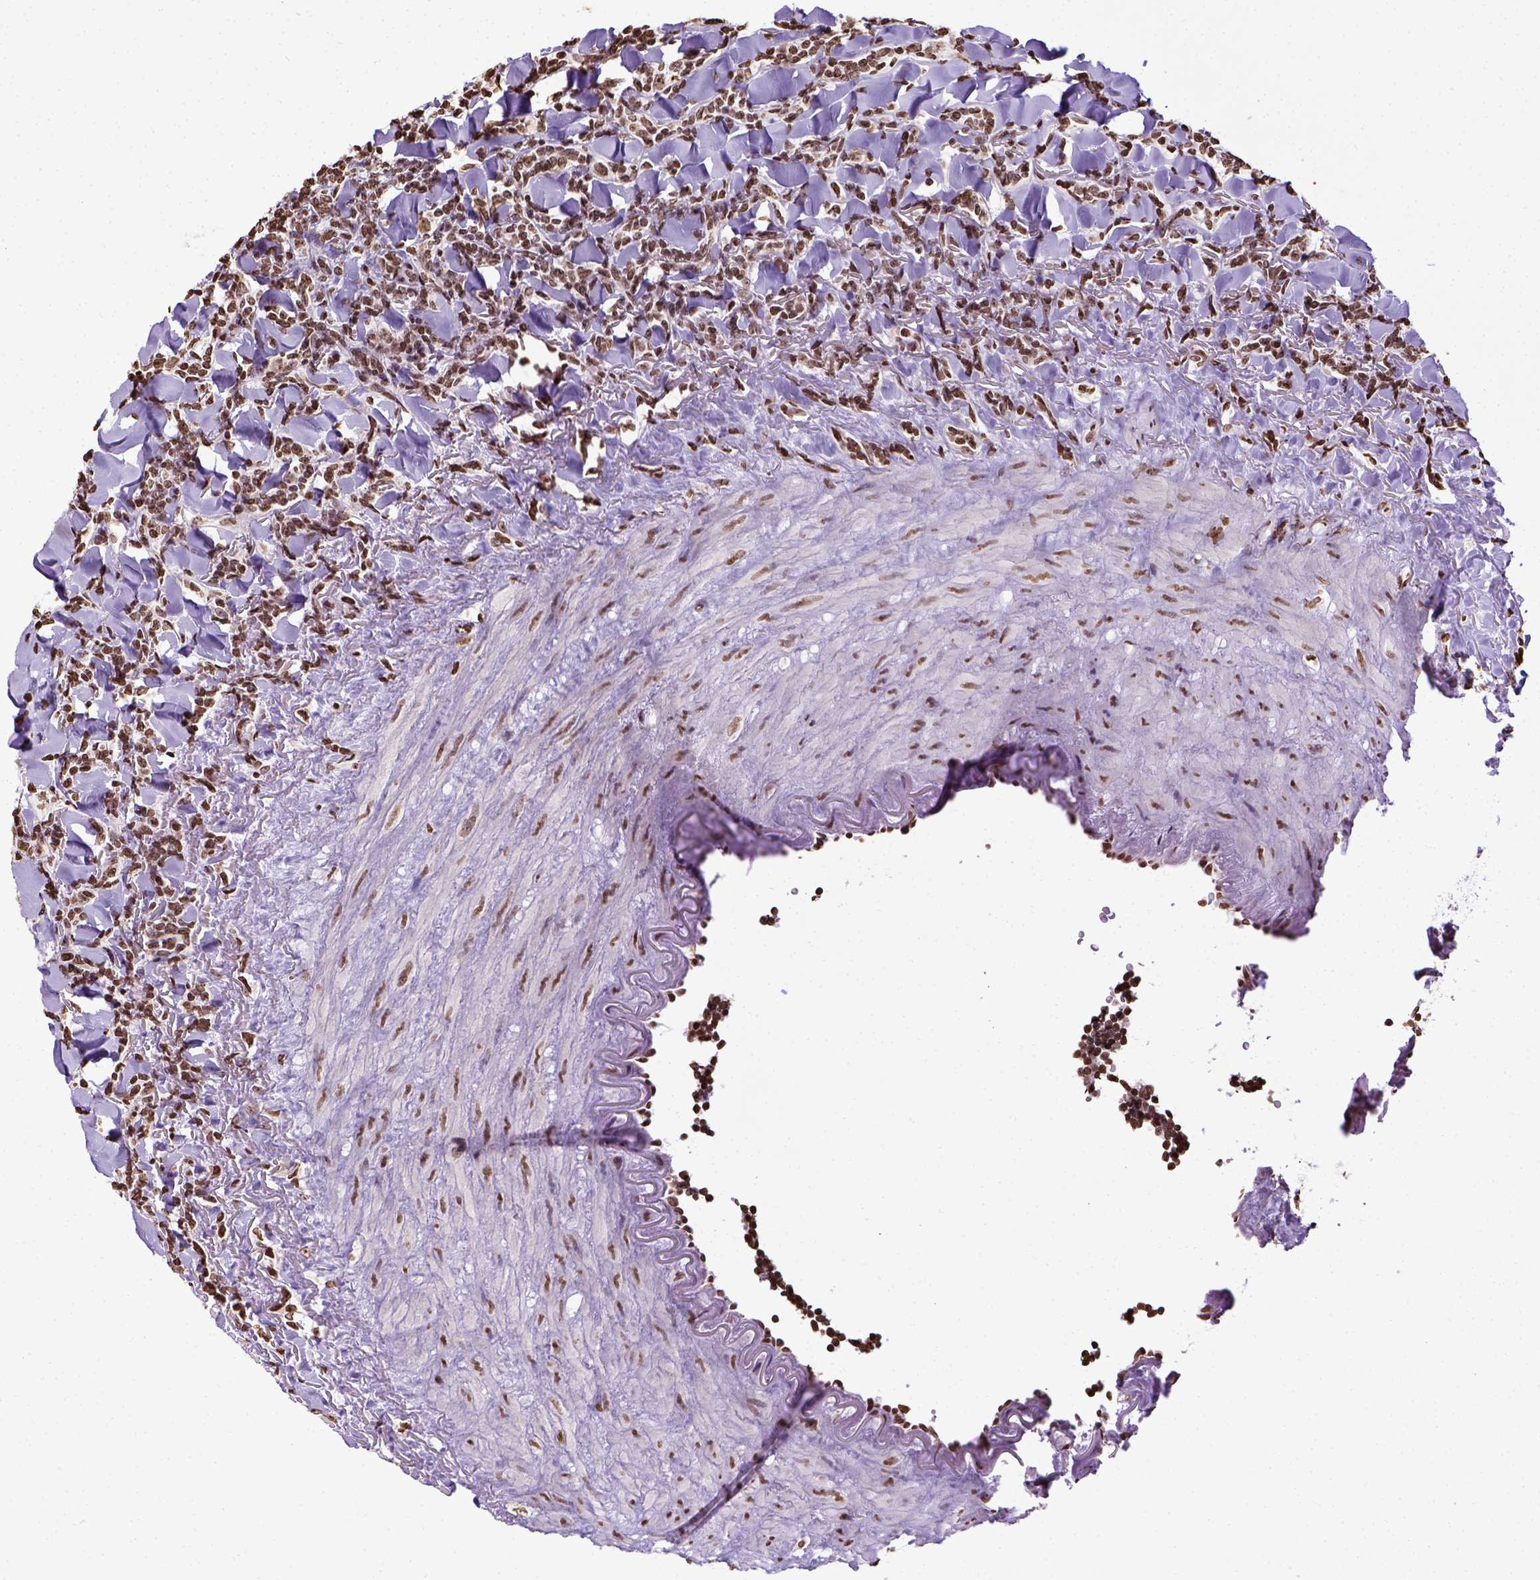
{"staining": {"intensity": "moderate", "quantity": ">75%", "location": "nuclear"}, "tissue": "lymphoma", "cell_type": "Tumor cells", "image_type": "cancer", "snomed": [{"axis": "morphology", "description": "Malignant lymphoma, non-Hodgkin's type, Low grade"}, {"axis": "topography", "description": "Lymph node"}], "caption": "The micrograph demonstrates a brown stain indicating the presence of a protein in the nuclear of tumor cells in lymphoma.", "gene": "ZNF75D", "patient": {"sex": "female", "age": 56}}